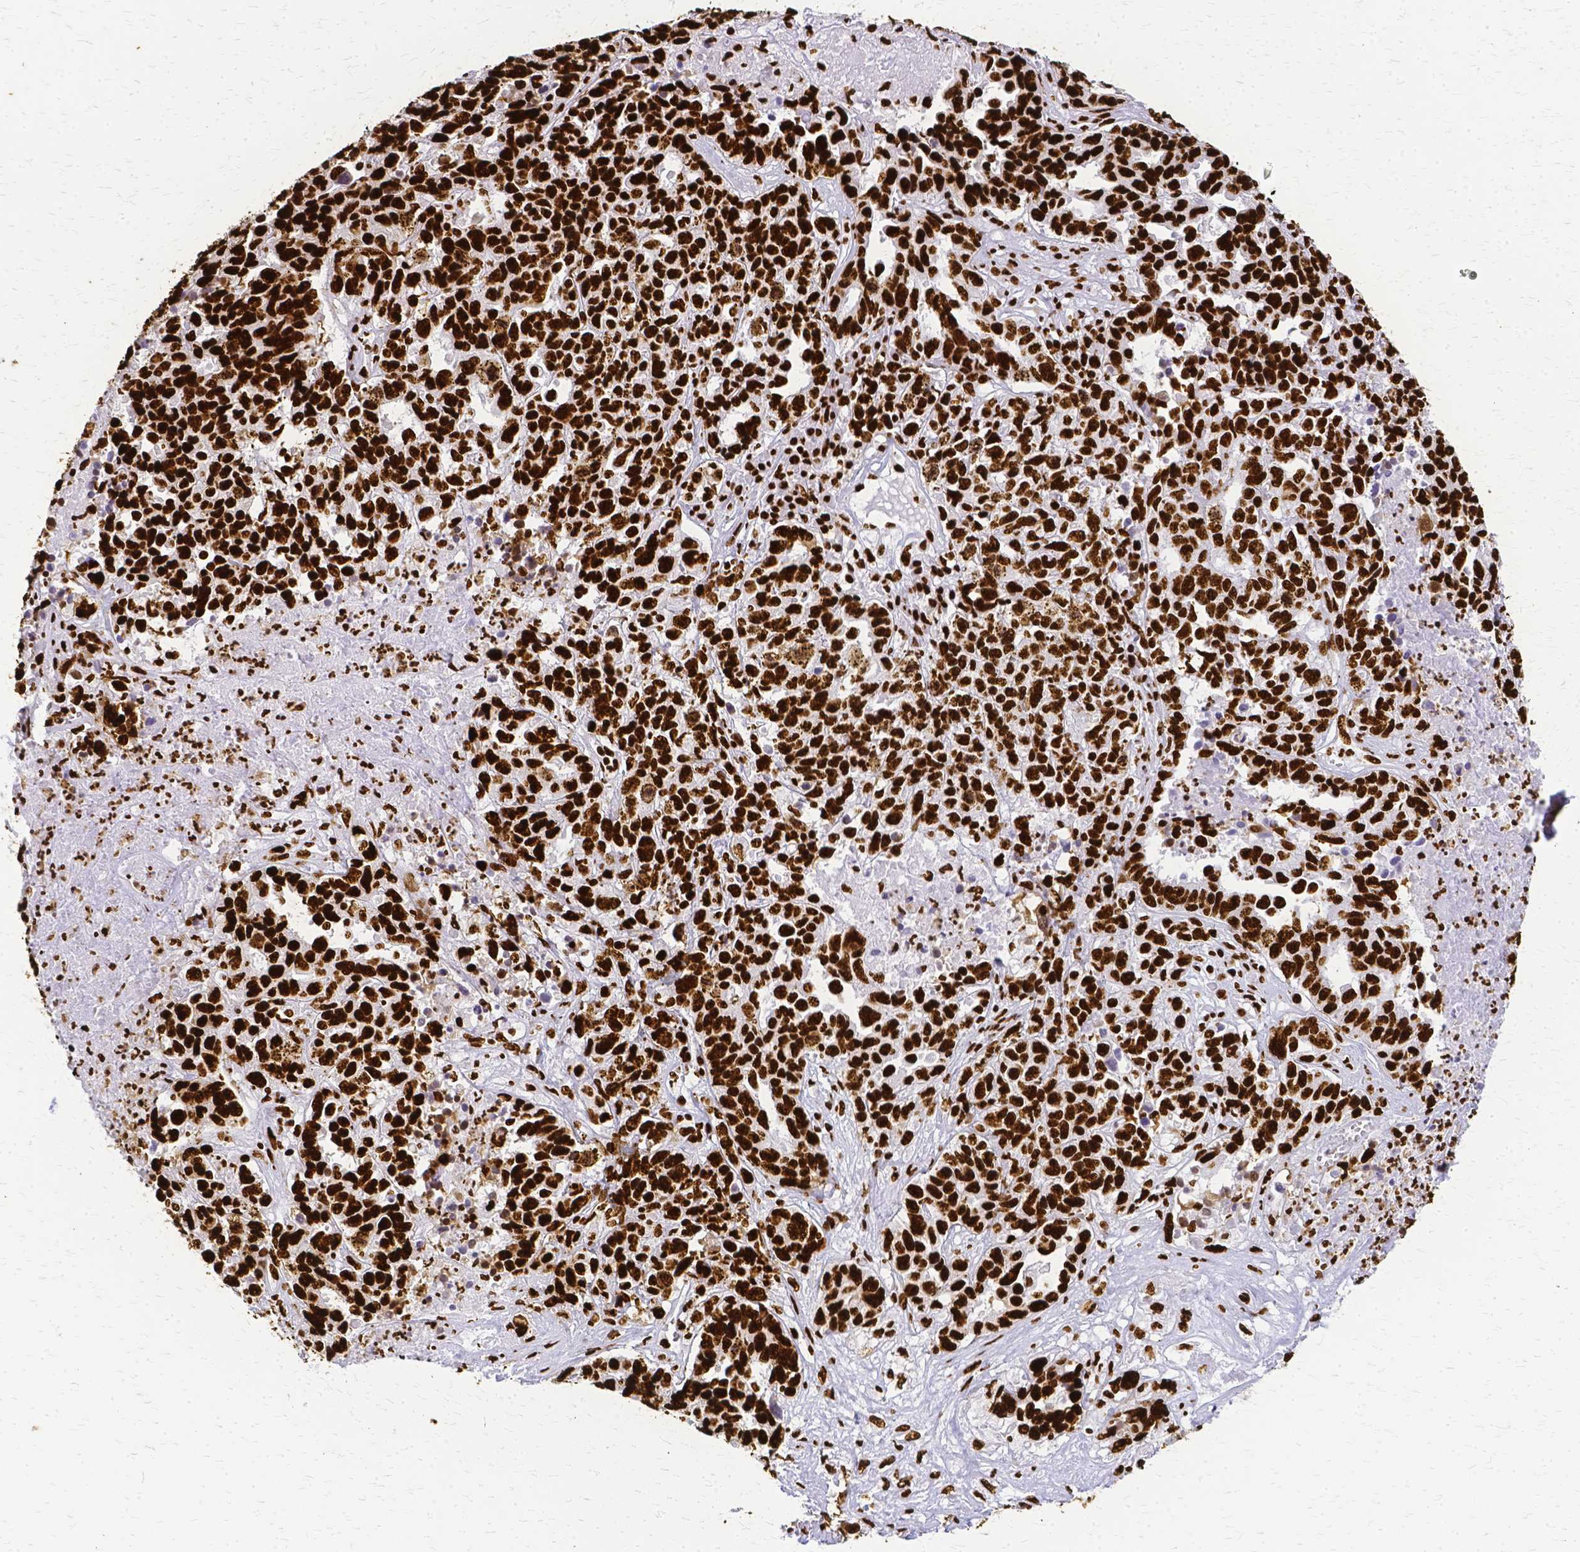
{"staining": {"intensity": "strong", "quantity": ">75%", "location": "nuclear"}, "tissue": "ovarian cancer", "cell_type": "Tumor cells", "image_type": "cancer", "snomed": [{"axis": "morphology", "description": "Carcinoma, endometroid"}, {"axis": "topography", "description": "Ovary"}], "caption": "Brown immunohistochemical staining in human ovarian endometroid carcinoma displays strong nuclear positivity in approximately >75% of tumor cells.", "gene": "SFPQ", "patient": {"sex": "female", "age": 62}}